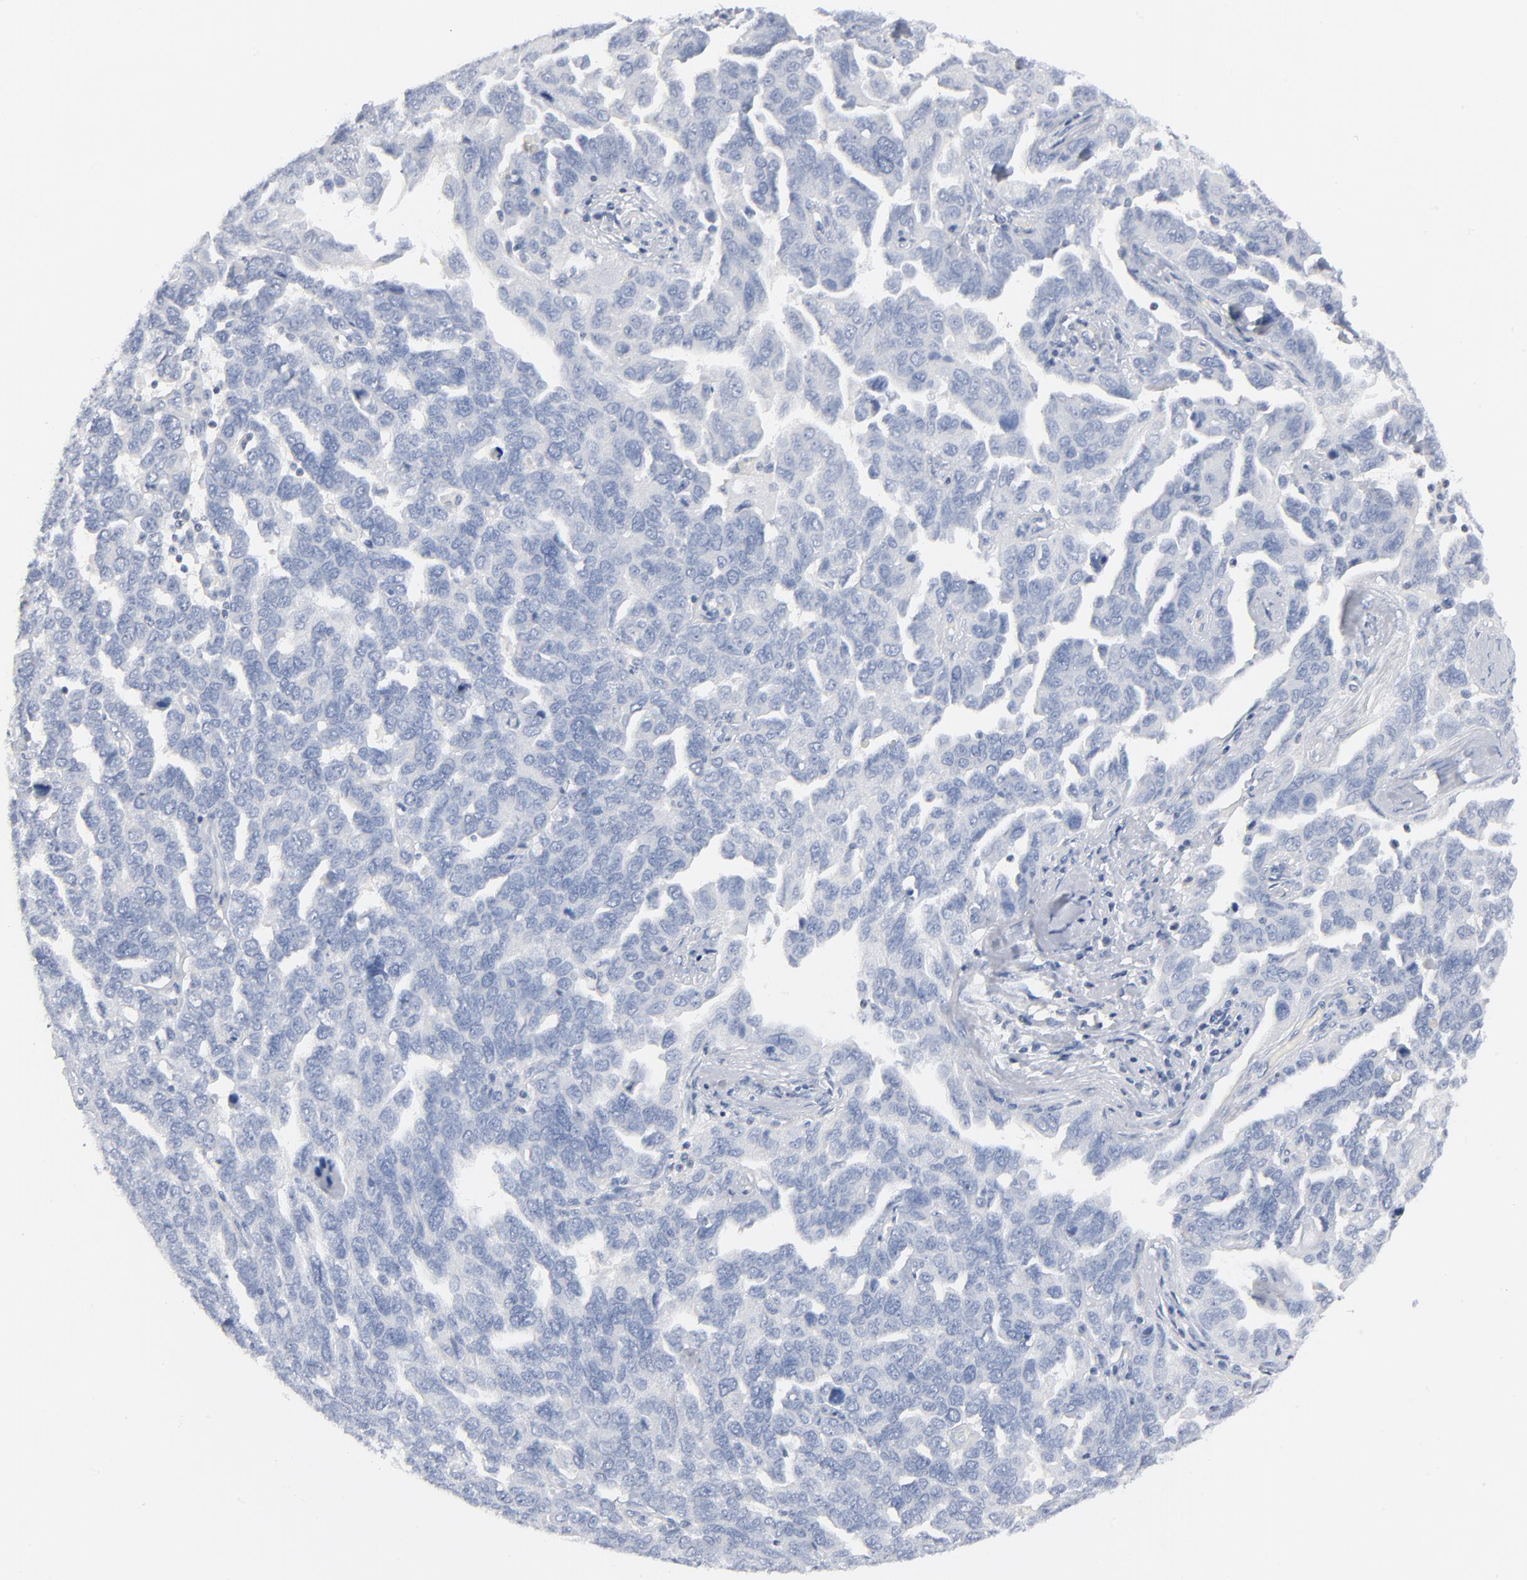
{"staining": {"intensity": "negative", "quantity": "none", "location": "none"}, "tissue": "ovarian cancer", "cell_type": "Tumor cells", "image_type": "cancer", "snomed": [{"axis": "morphology", "description": "Cystadenocarcinoma, serous, NOS"}, {"axis": "topography", "description": "Ovary"}], "caption": "Immunohistochemical staining of serous cystadenocarcinoma (ovarian) shows no significant expression in tumor cells.", "gene": "PTK2B", "patient": {"sex": "female", "age": 64}}